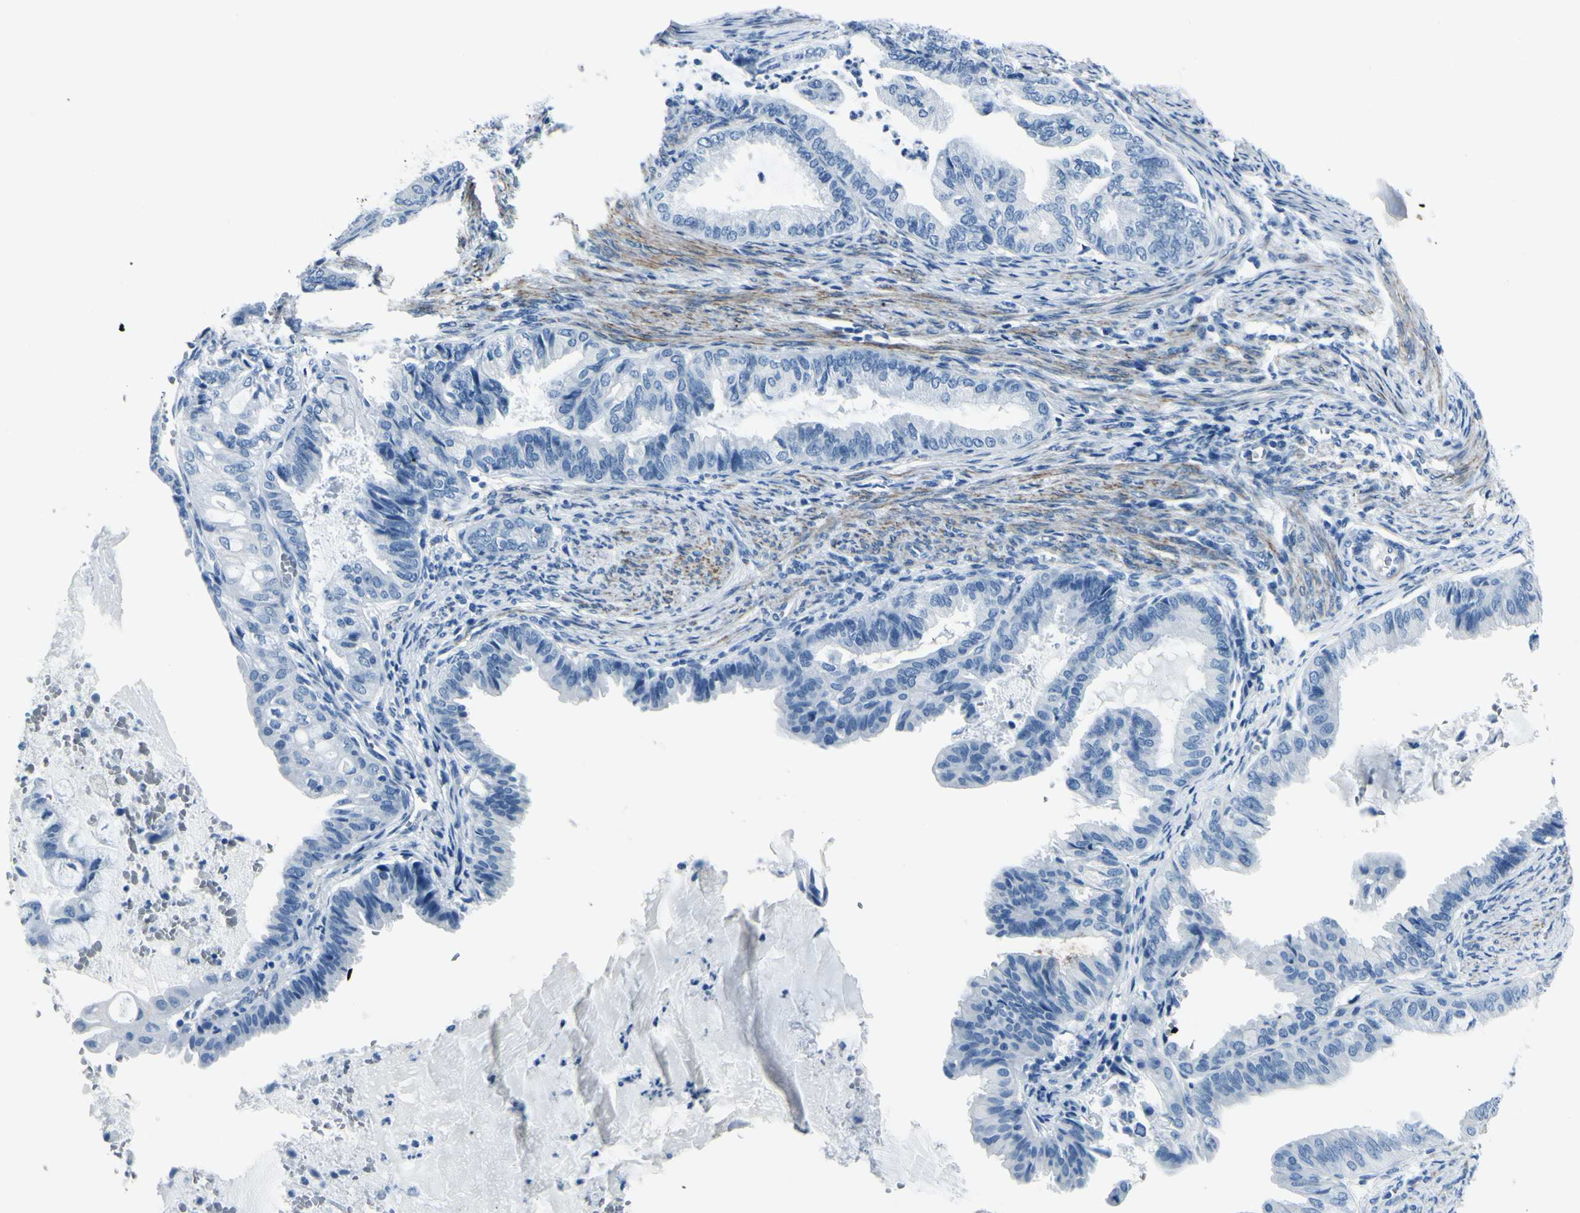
{"staining": {"intensity": "negative", "quantity": "none", "location": "none"}, "tissue": "endometrial cancer", "cell_type": "Tumor cells", "image_type": "cancer", "snomed": [{"axis": "morphology", "description": "Adenocarcinoma, NOS"}, {"axis": "topography", "description": "Endometrium"}], "caption": "Endometrial cancer (adenocarcinoma) was stained to show a protein in brown. There is no significant staining in tumor cells.", "gene": "CDH15", "patient": {"sex": "female", "age": 86}}